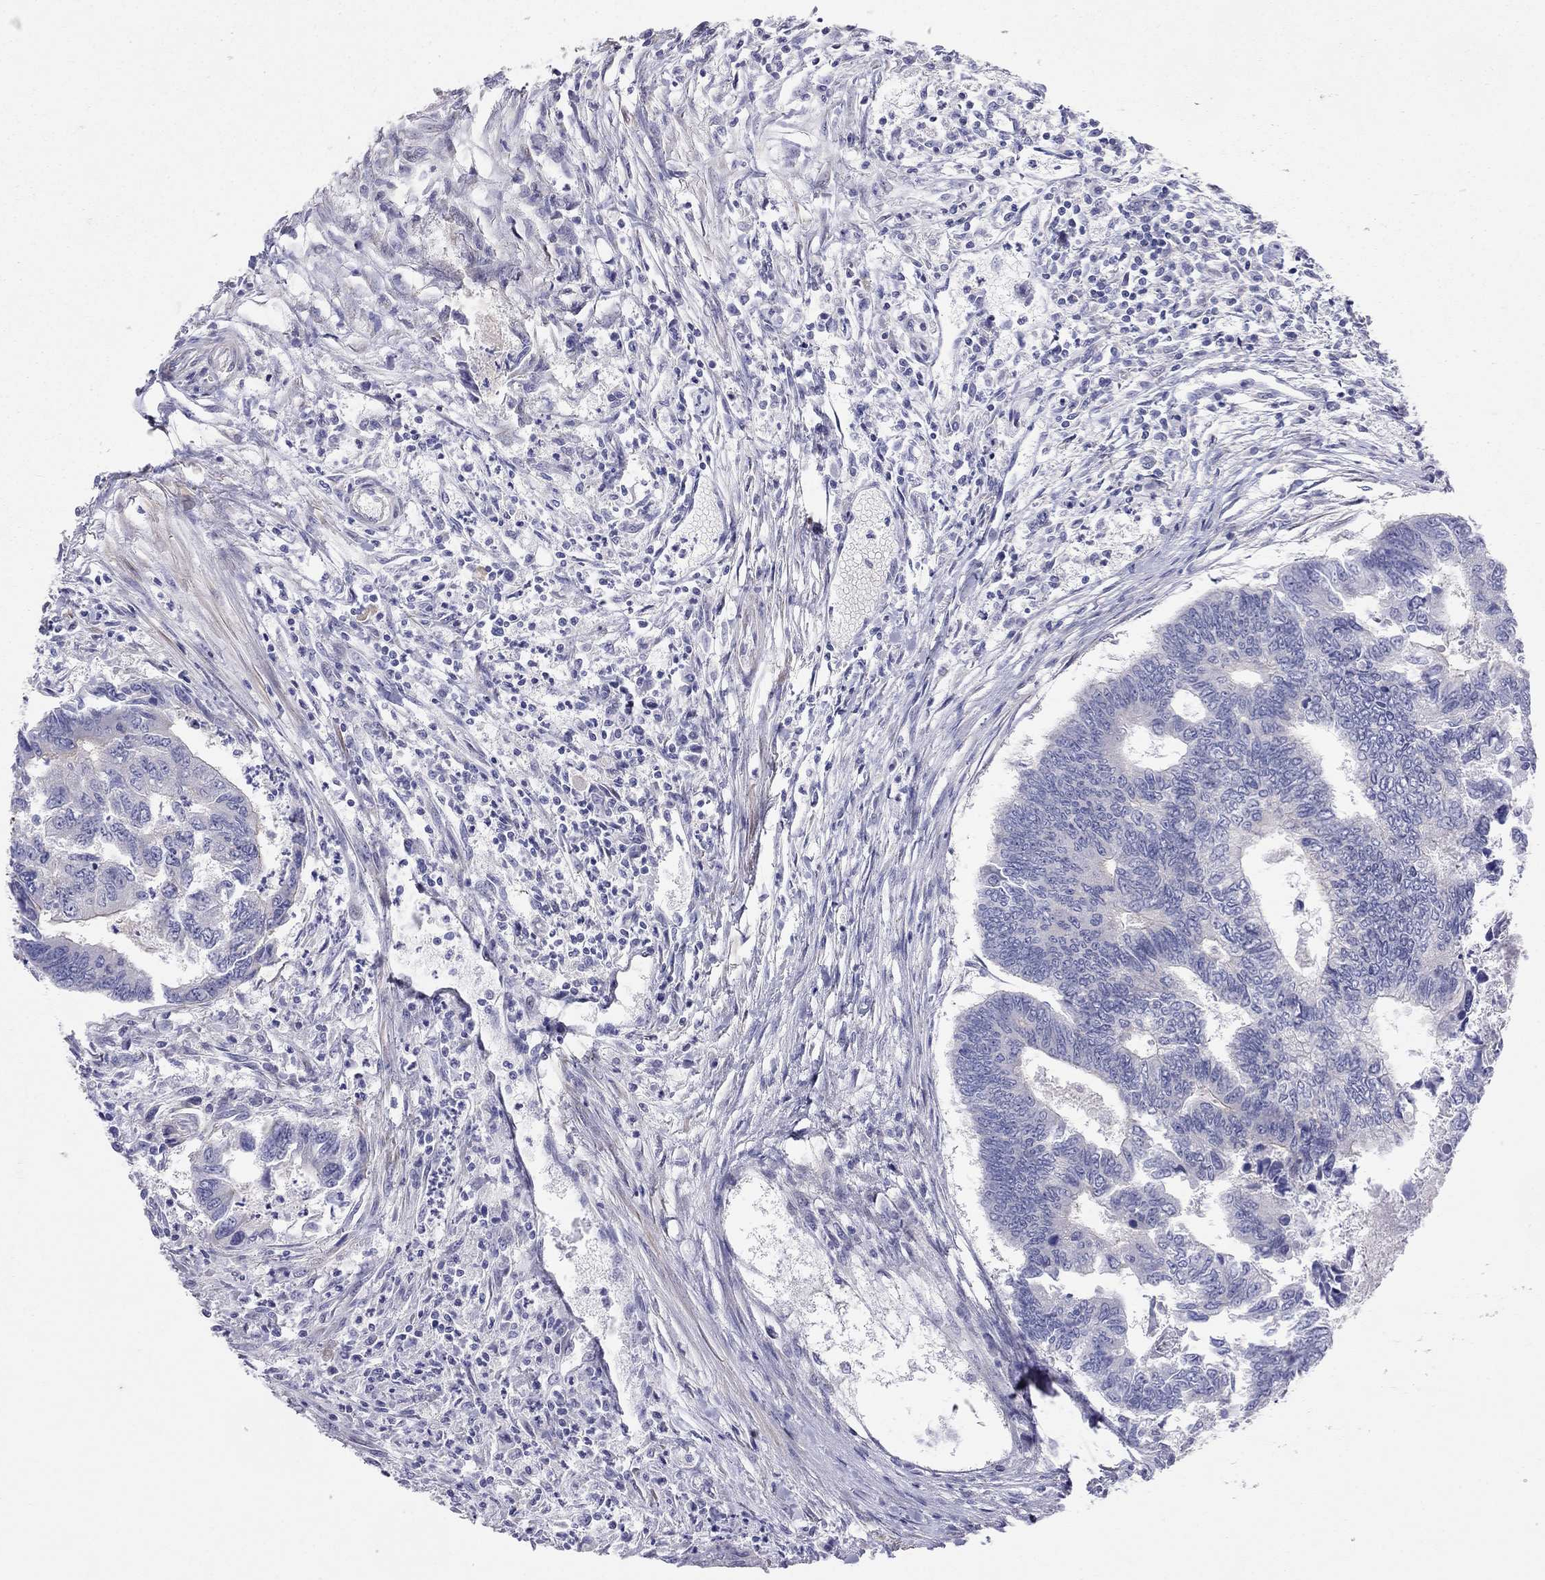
{"staining": {"intensity": "negative", "quantity": "none", "location": "none"}, "tissue": "colorectal cancer", "cell_type": "Tumor cells", "image_type": "cancer", "snomed": [{"axis": "morphology", "description": "Adenocarcinoma, NOS"}, {"axis": "topography", "description": "Colon"}], "caption": "An IHC micrograph of adenocarcinoma (colorectal) is shown. There is no staining in tumor cells of adenocarcinoma (colorectal).", "gene": "SYTL2", "patient": {"sex": "female", "age": 65}}